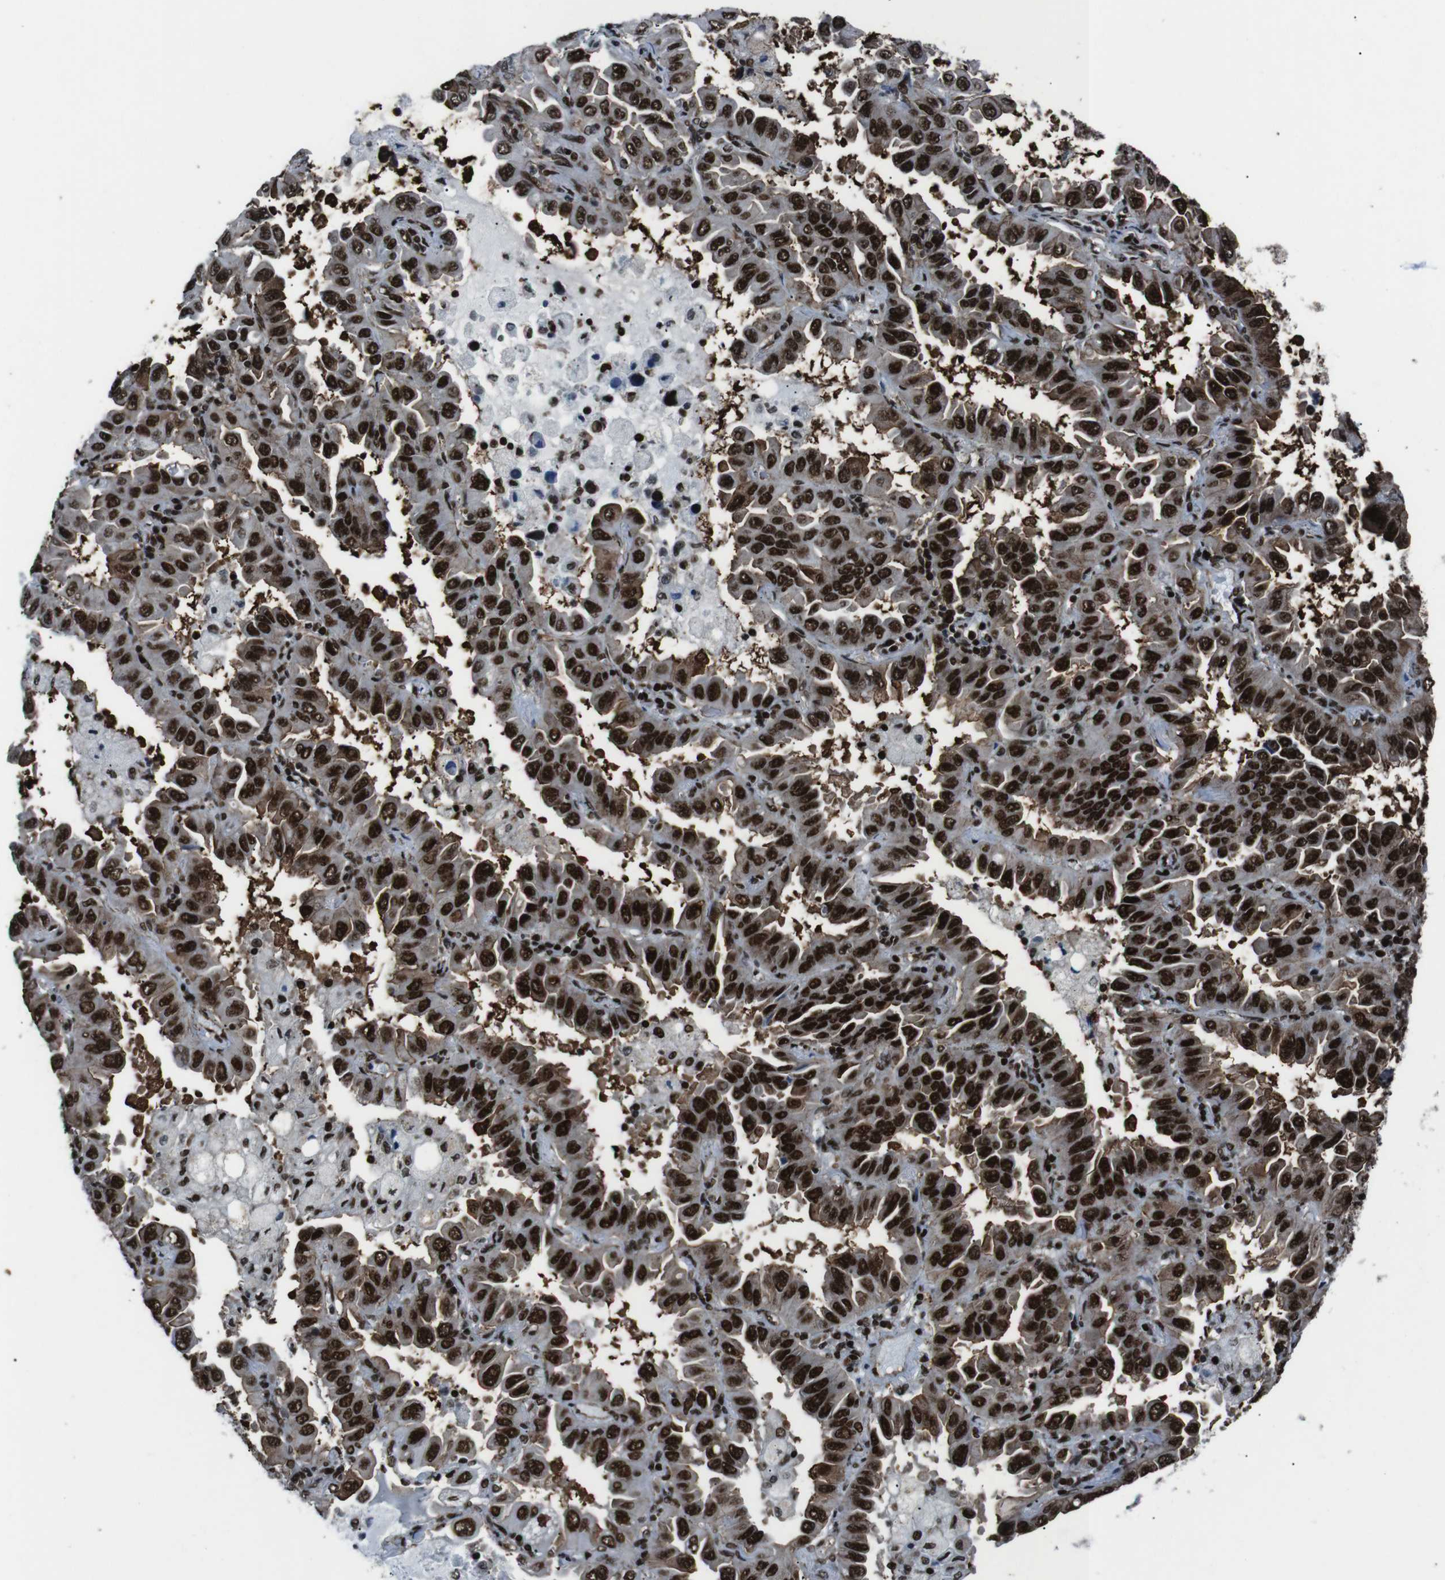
{"staining": {"intensity": "strong", "quantity": ">75%", "location": "cytoplasmic/membranous,nuclear"}, "tissue": "lung cancer", "cell_type": "Tumor cells", "image_type": "cancer", "snomed": [{"axis": "morphology", "description": "Adenocarcinoma, NOS"}, {"axis": "topography", "description": "Lung"}], "caption": "Approximately >75% of tumor cells in human lung cancer exhibit strong cytoplasmic/membranous and nuclear protein staining as visualized by brown immunohistochemical staining.", "gene": "HNRNPU", "patient": {"sex": "male", "age": 64}}